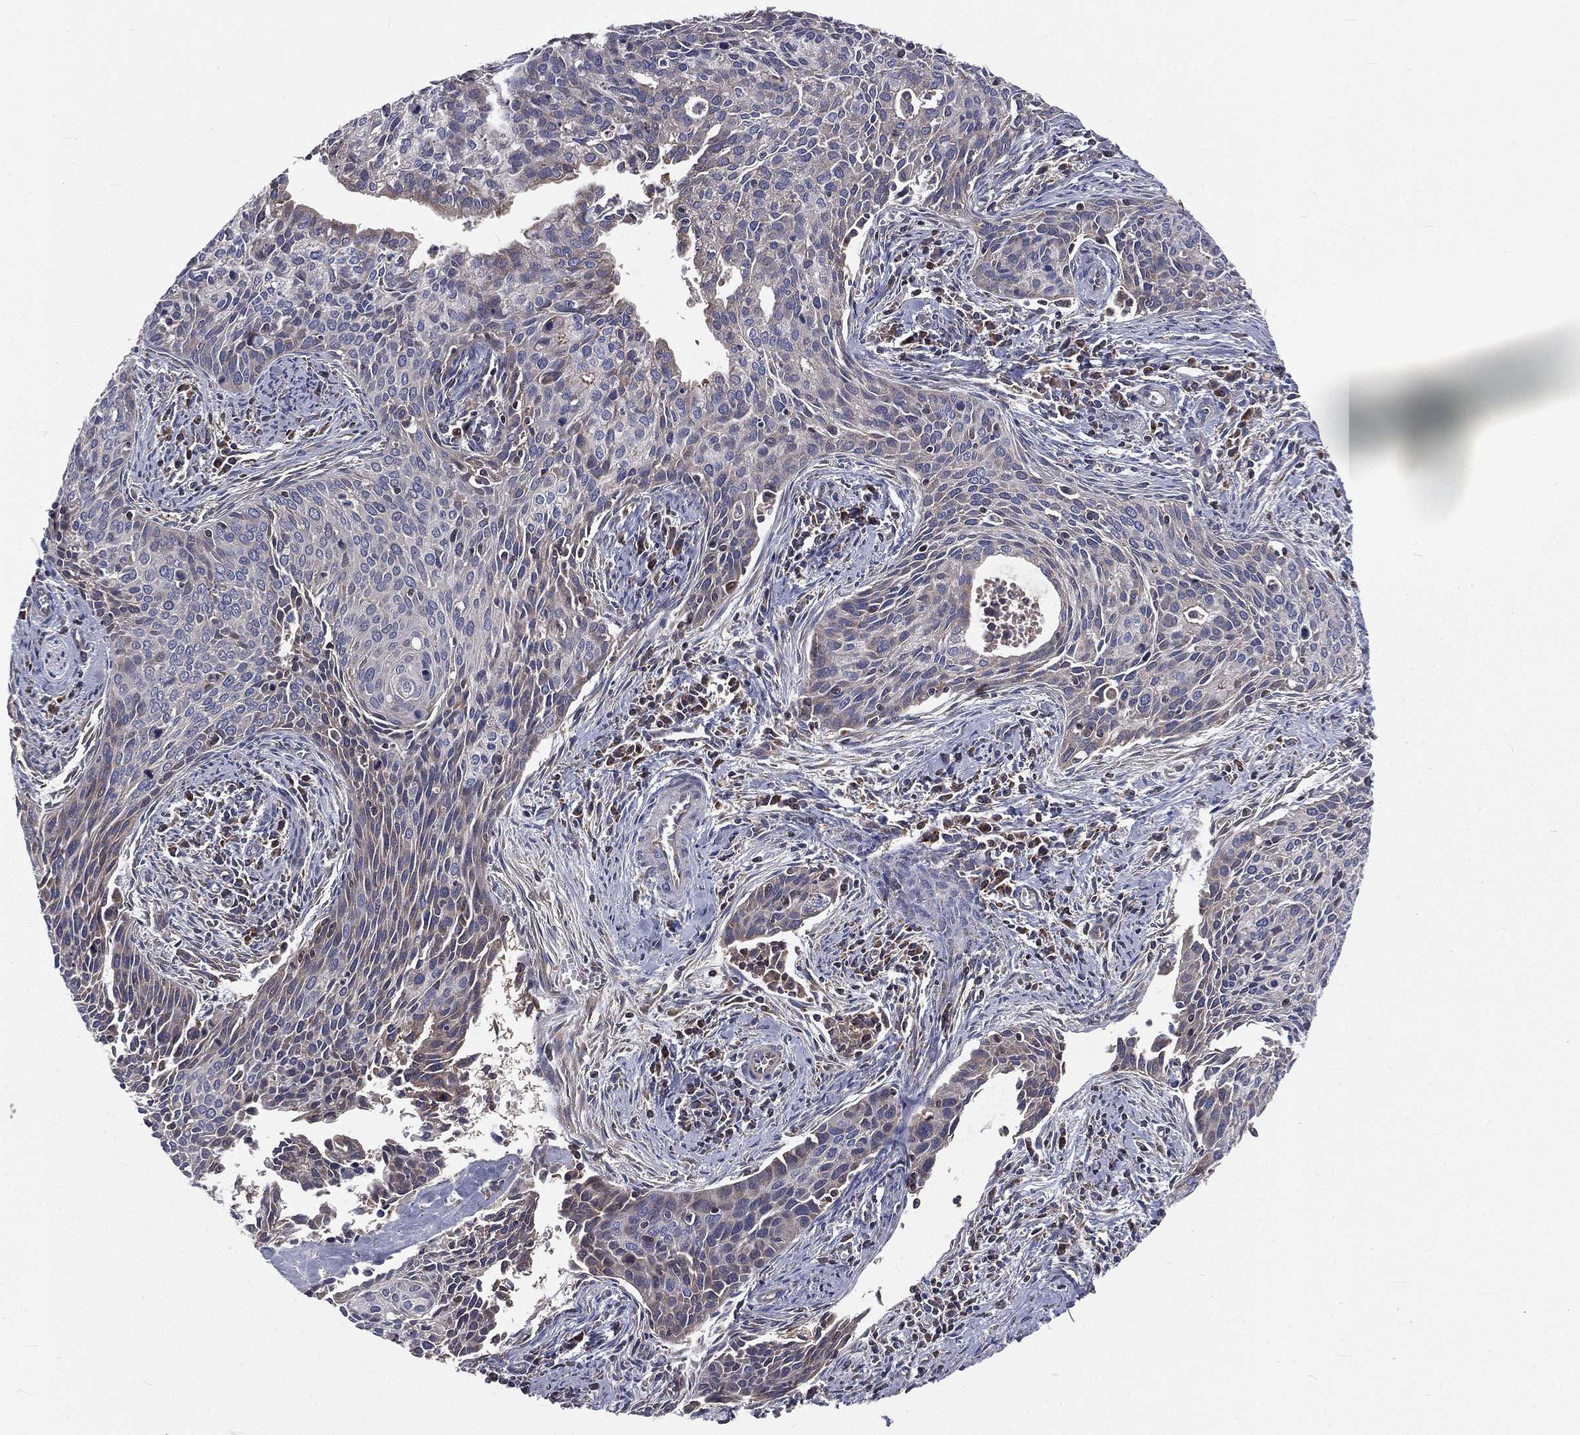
{"staining": {"intensity": "weak", "quantity": "<25%", "location": "cytoplasmic/membranous"}, "tissue": "cervical cancer", "cell_type": "Tumor cells", "image_type": "cancer", "snomed": [{"axis": "morphology", "description": "Squamous cell carcinoma, NOS"}, {"axis": "topography", "description": "Cervix"}], "caption": "Tumor cells are negative for protein expression in human cervical cancer.", "gene": "GPD1", "patient": {"sex": "female", "age": 29}}